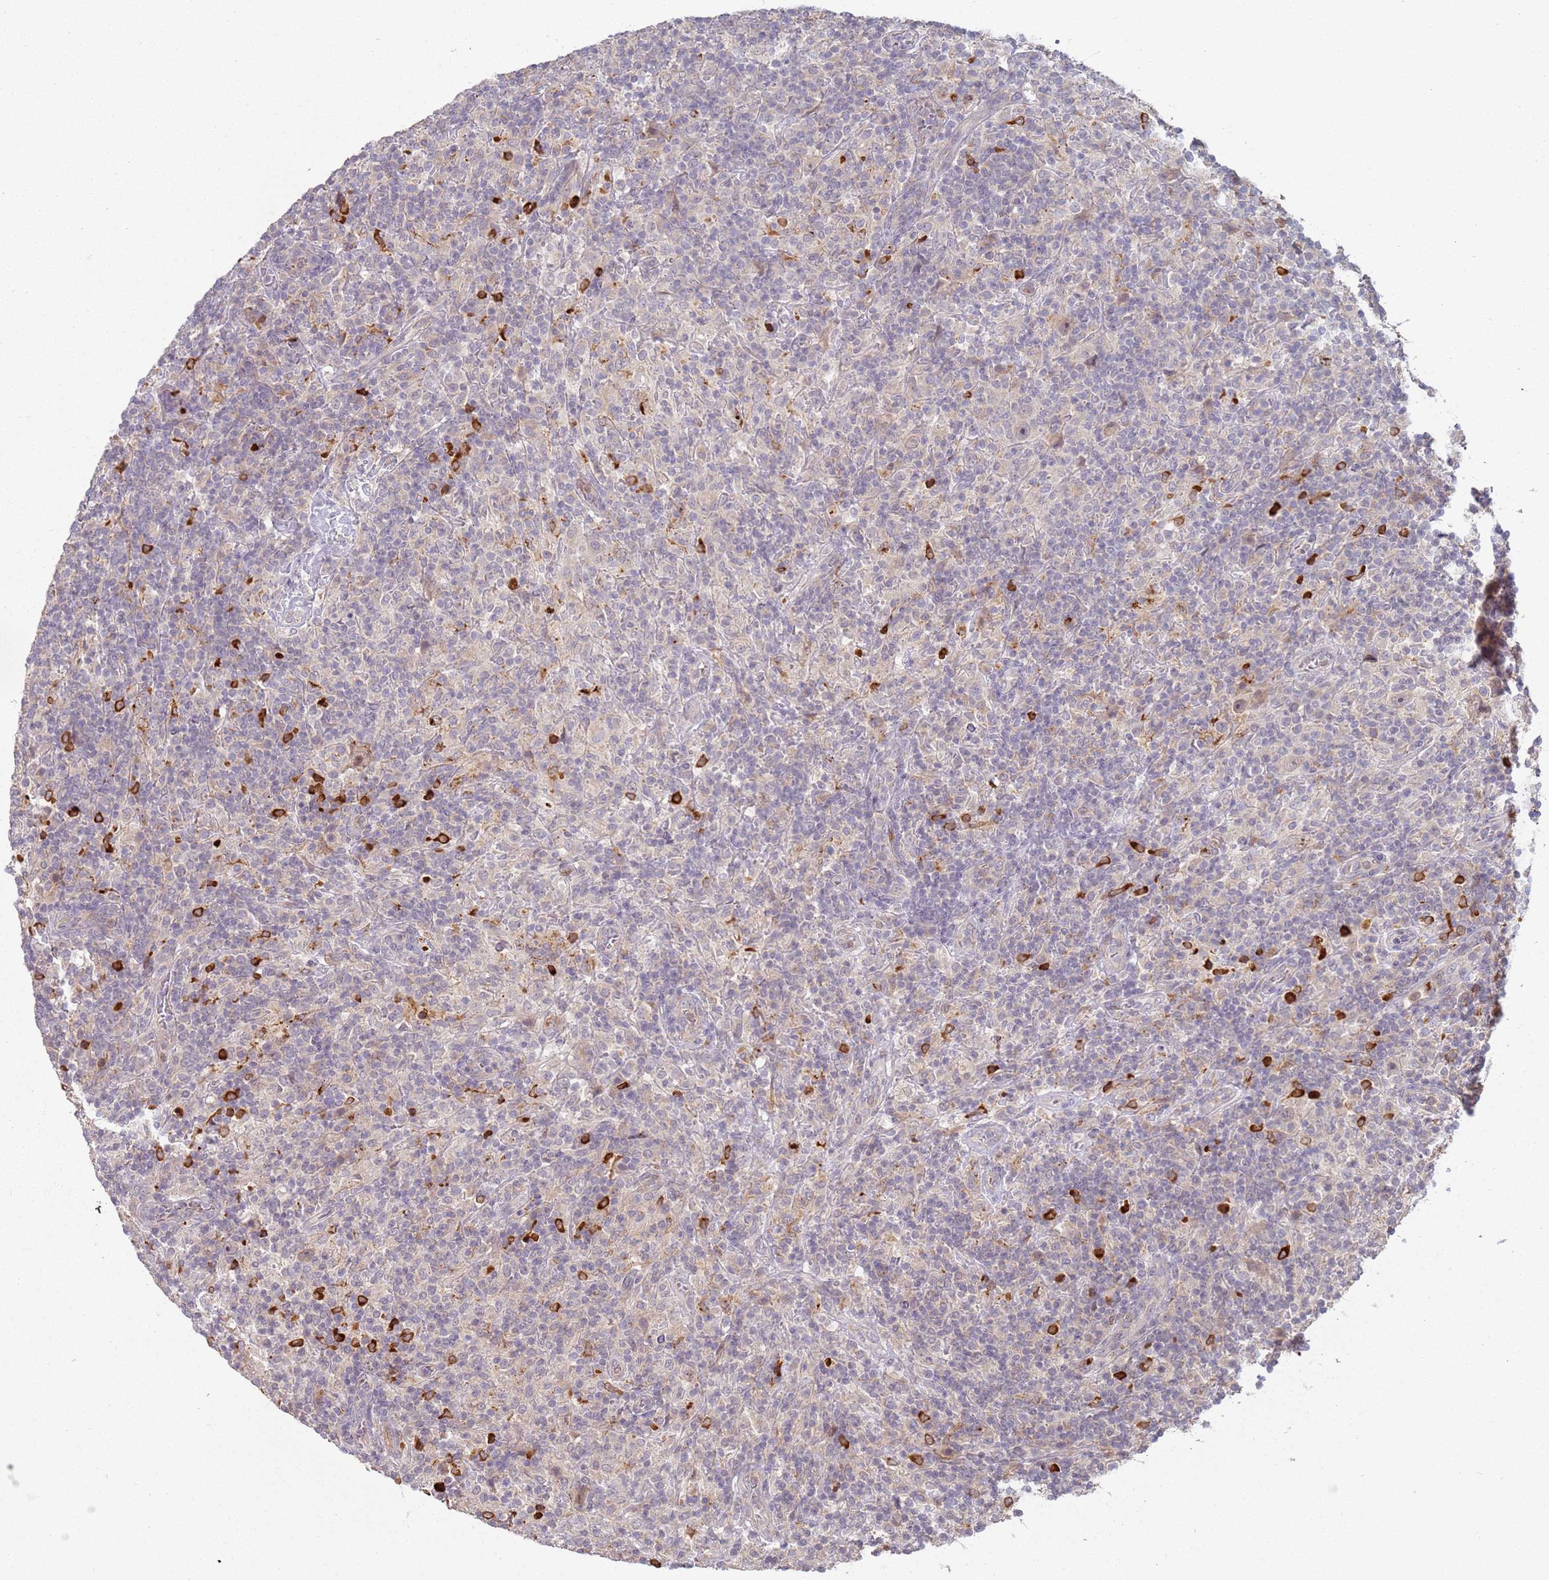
{"staining": {"intensity": "negative", "quantity": "none", "location": "none"}, "tissue": "lymphoma", "cell_type": "Tumor cells", "image_type": "cancer", "snomed": [{"axis": "morphology", "description": "Hodgkin's disease, NOS"}, {"axis": "topography", "description": "Lymph node"}], "caption": "Human Hodgkin's disease stained for a protein using immunohistochemistry shows no expression in tumor cells.", "gene": "MPEG1", "patient": {"sex": "male", "age": 70}}